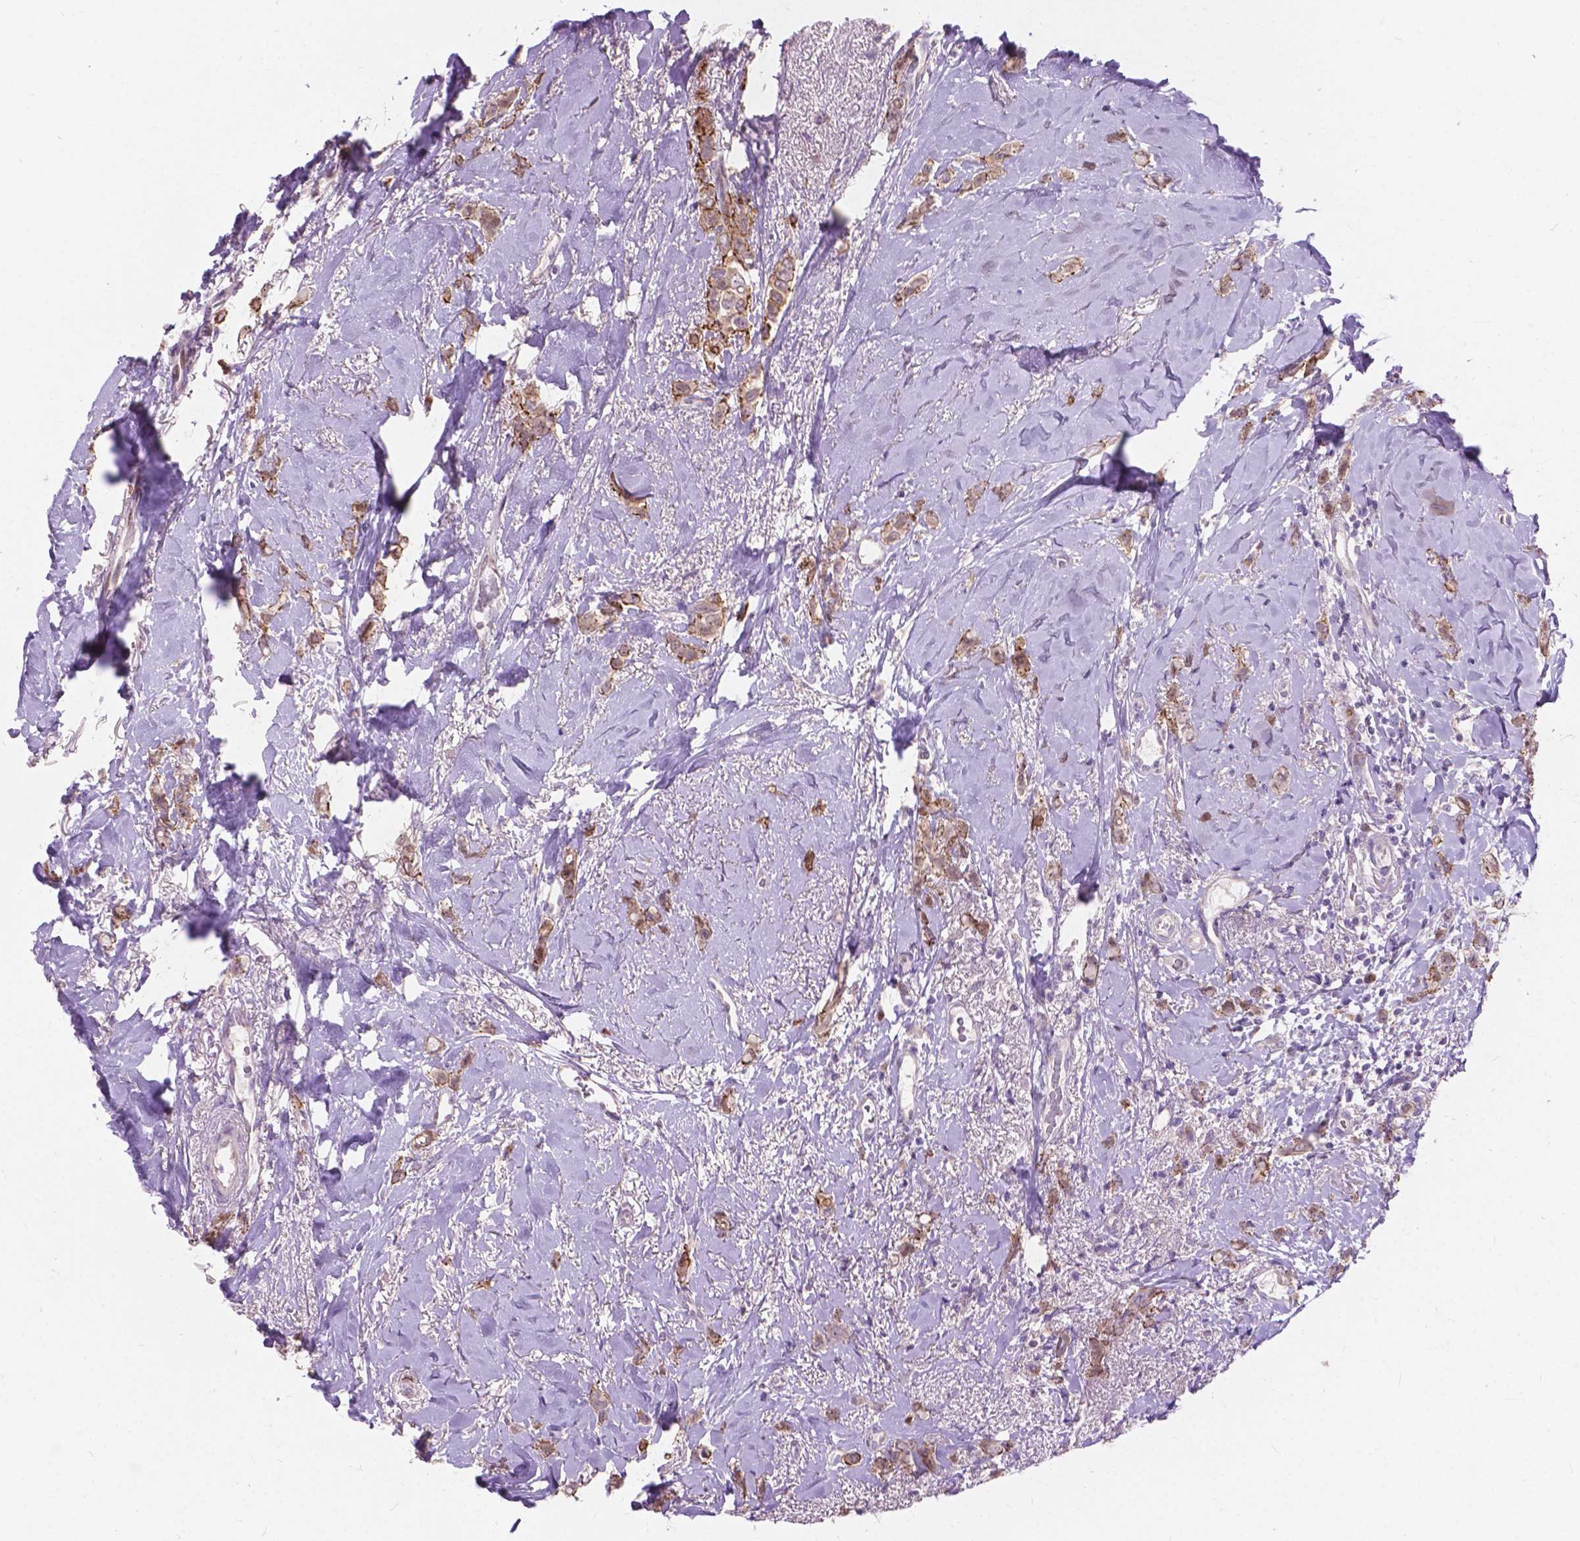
{"staining": {"intensity": "moderate", "quantity": "<25%", "location": "cytoplasmic/membranous"}, "tissue": "breast cancer", "cell_type": "Tumor cells", "image_type": "cancer", "snomed": [{"axis": "morphology", "description": "Lobular carcinoma"}, {"axis": "topography", "description": "Breast"}], "caption": "A brown stain highlights moderate cytoplasmic/membranous staining of a protein in lobular carcinoma (breast) tumor cells.", "gene": "MYH14", "patient": {"sex": "female", "age": 66}}